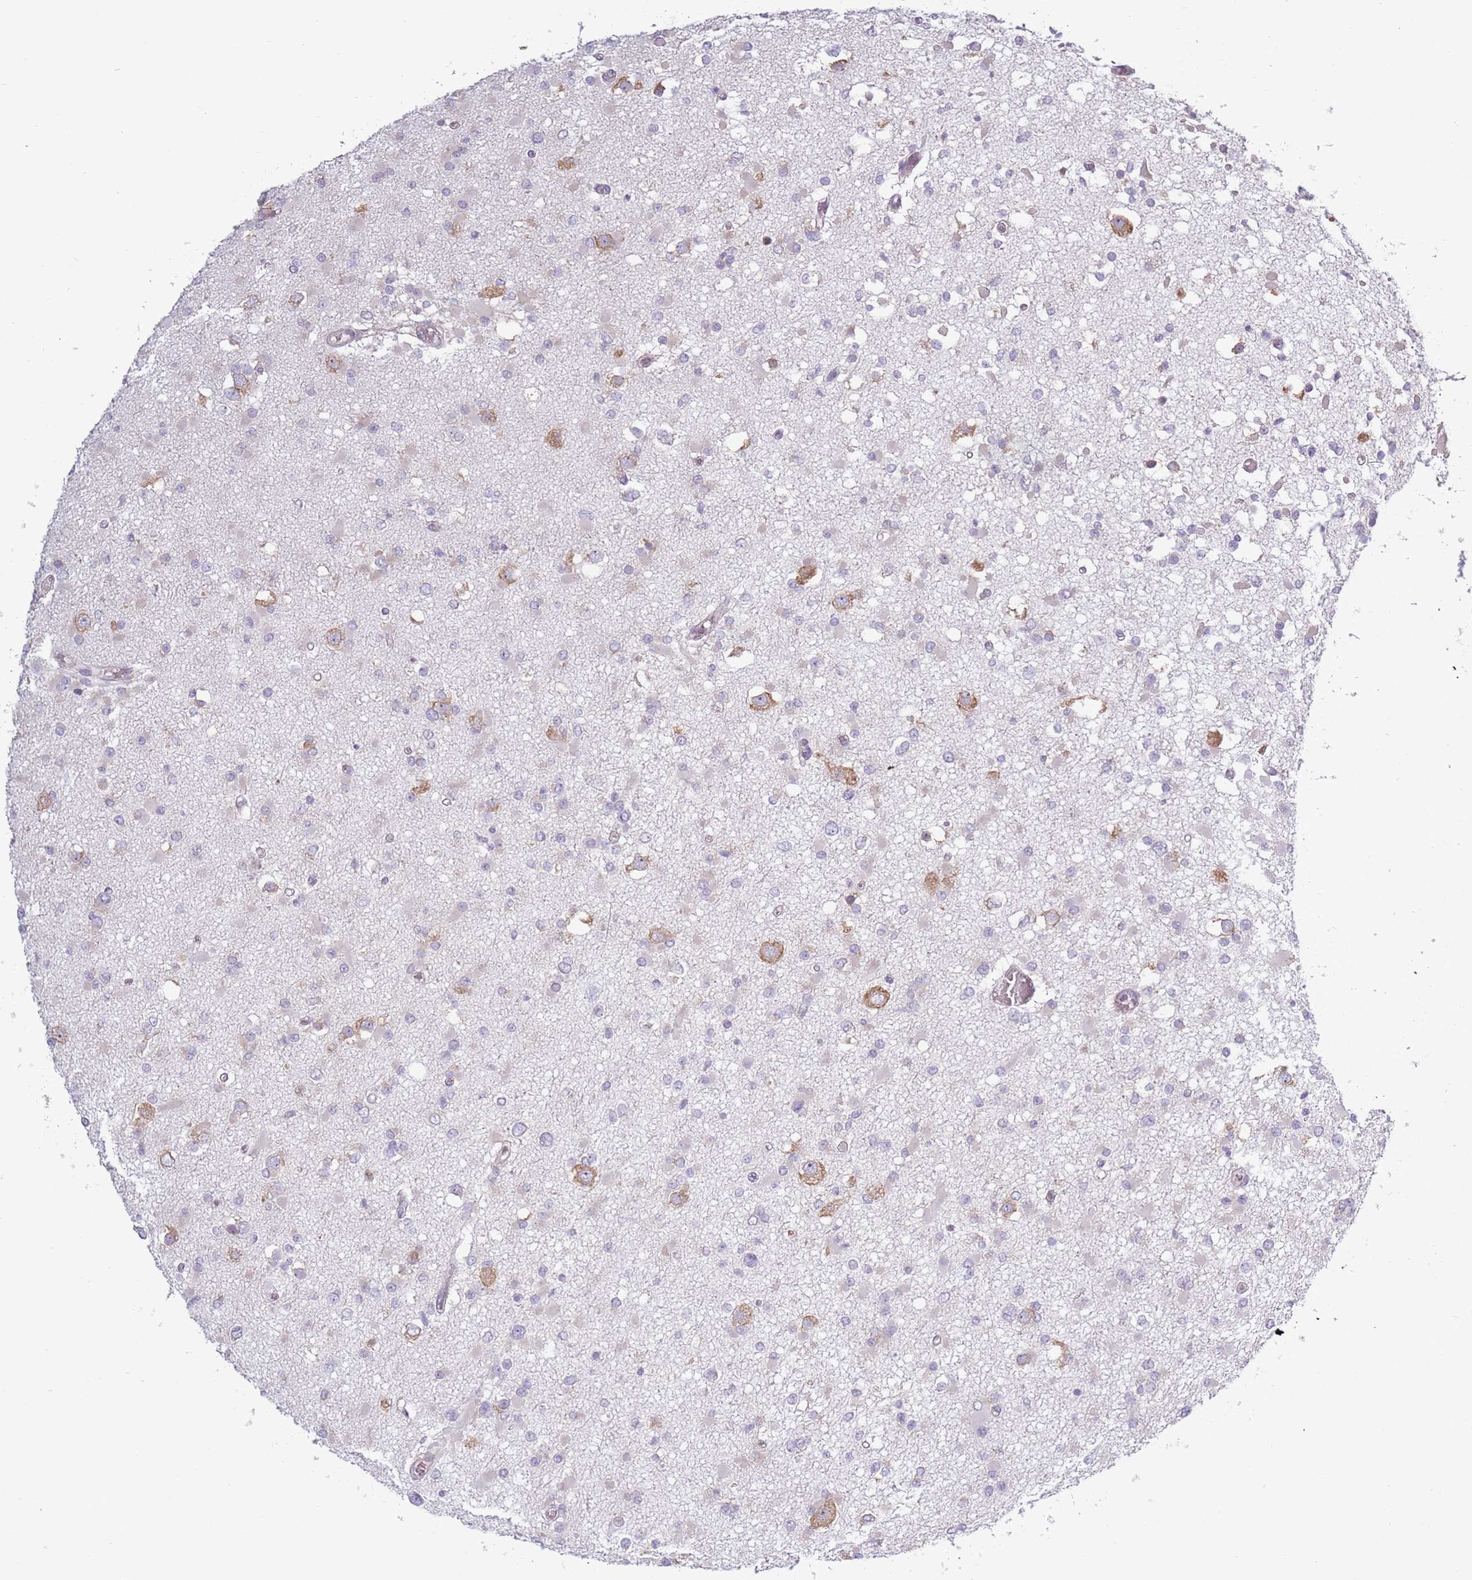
{"staining": {"intensity": "negative", "quantity": "none", "location": "none"}, "tissue": "glioma", "cell_type": "Tumor cells", "image_type": "cancer", "snomed": [{"axis": "morphology", "description": "Glioma, malignant, Low grade"}, {"axis": "topography", "description": "Brain"}], "caption": "The micrograph exhibits no staining of tumor cells in malignant glioma (low-grade). (Stains: DAB IHC with hematoxylin counter stain, Microscopy: brightfield microscopy at high magnification).", "gene": "RPL17-C18orf32", "patient": {"sex": "female", "age": 22}}